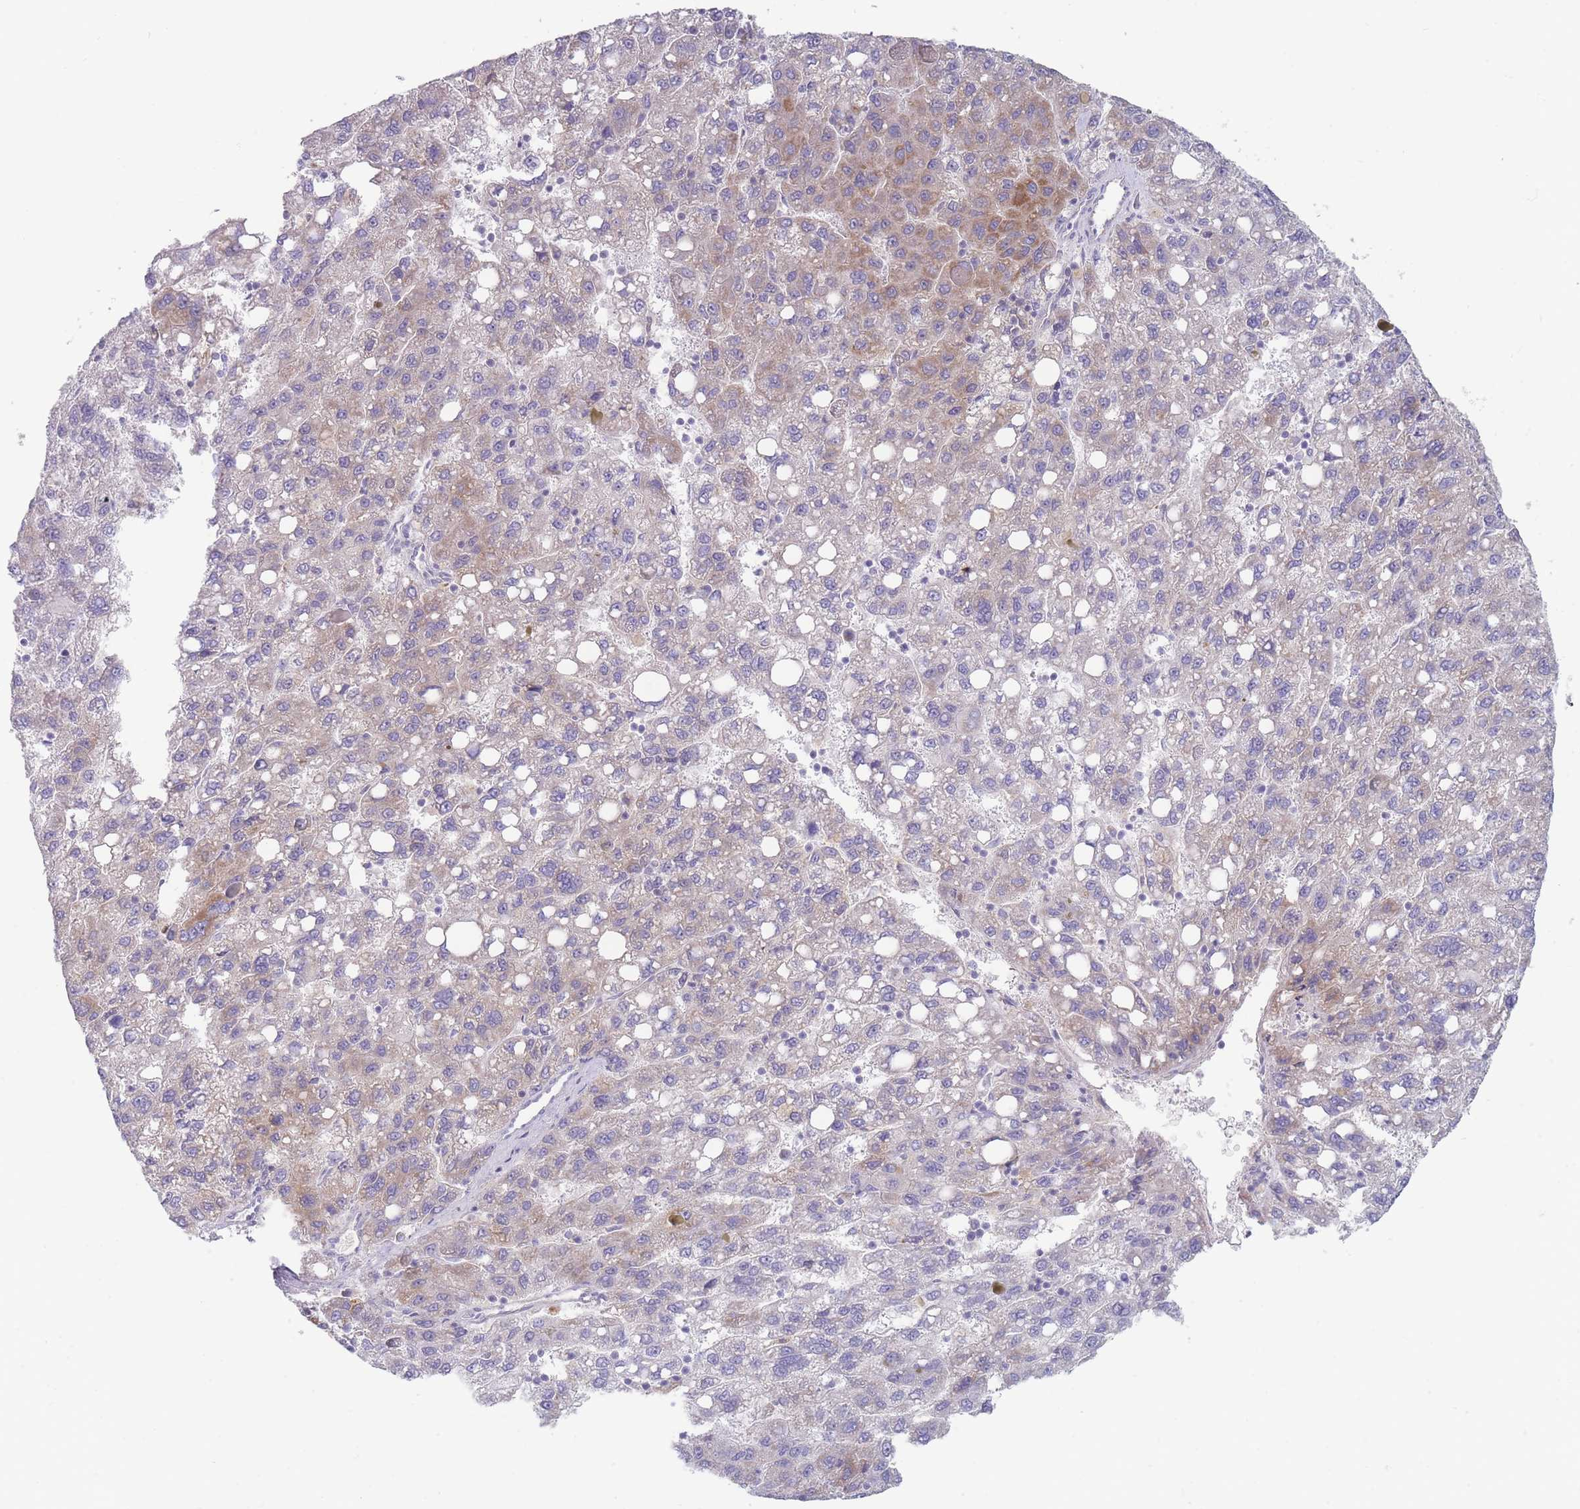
{"staining": {"intensity": "moderate", "quantity": "25%-75%", "location": "cytoplasmic/membranous"}, "tissue": "liver cancer", "cell_type": "Tumor cells", "image_type": "cancer", "snomed": [{"axis": "morphology", "description": "Carcinoma, Hepatocellular, NOS"}, {"axis": "topography", "description": "Liver"}], "caption": "Immunohistochemistry of human liver cancer (hepatocellular carcinoma) reveals medium levels of moderate cytoplasmic/membranous expression in approximately 25%-75% of tumor cells.", "gene": "MRPS14", "patient": {"sex": "female", "age": 82}}